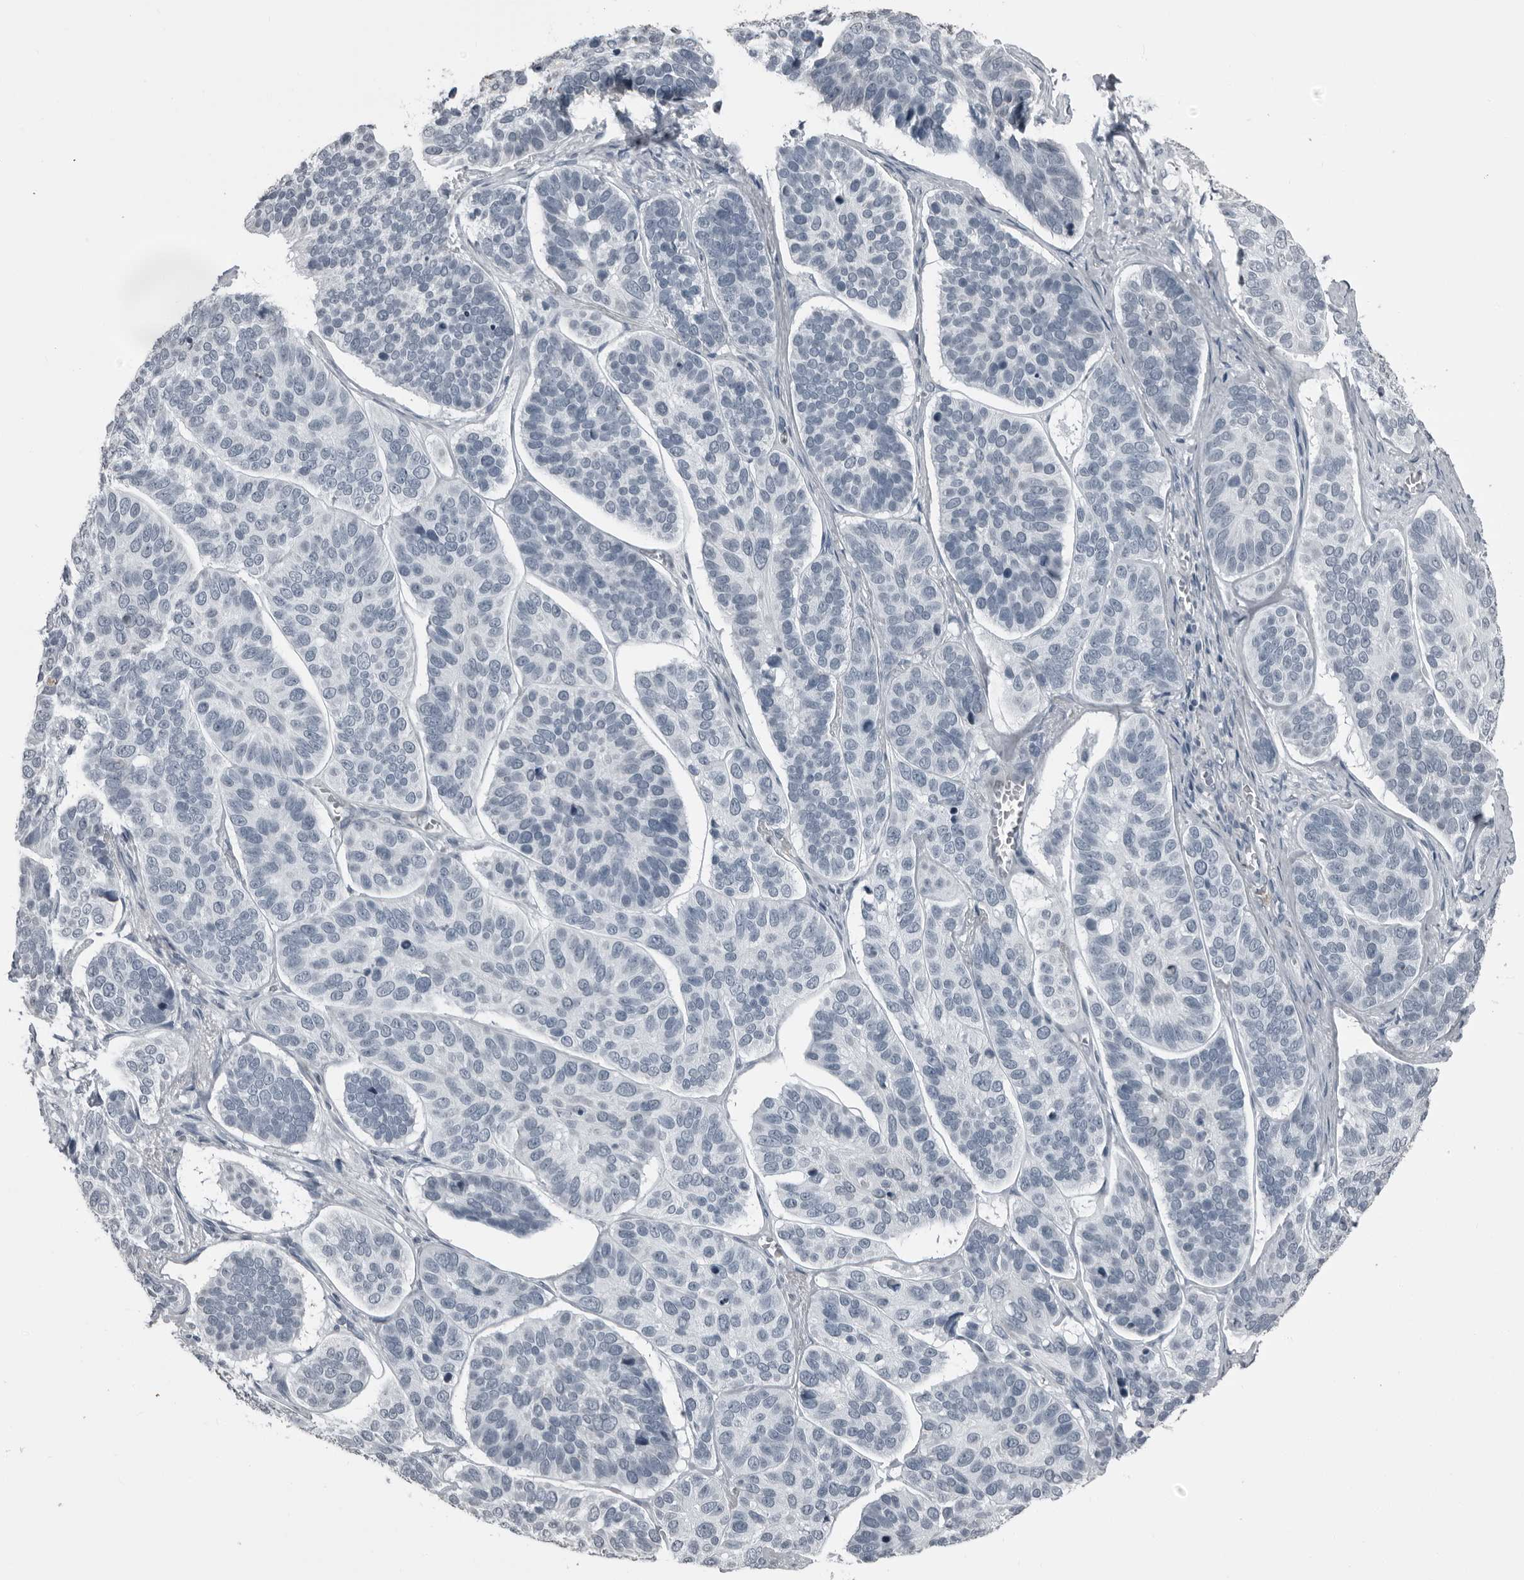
{"staining": {"intensity": "negative", "quantity": "none", "location": "none"}, "tissue": "skin cancer", "cell_type": "Tumor cells", "image_type": "cancer", "snomed": [{"axis": "morphology", "description": "Basal cell carcinoma"}, {"axis": "topography", "description": "Skin"}], "caption": "DAB immunohistochemical staining of skin cancer demonstrates no significant expression in tumor cells.", "gene": "RTCA", "patient": {"sex": "male", "age": 62}}